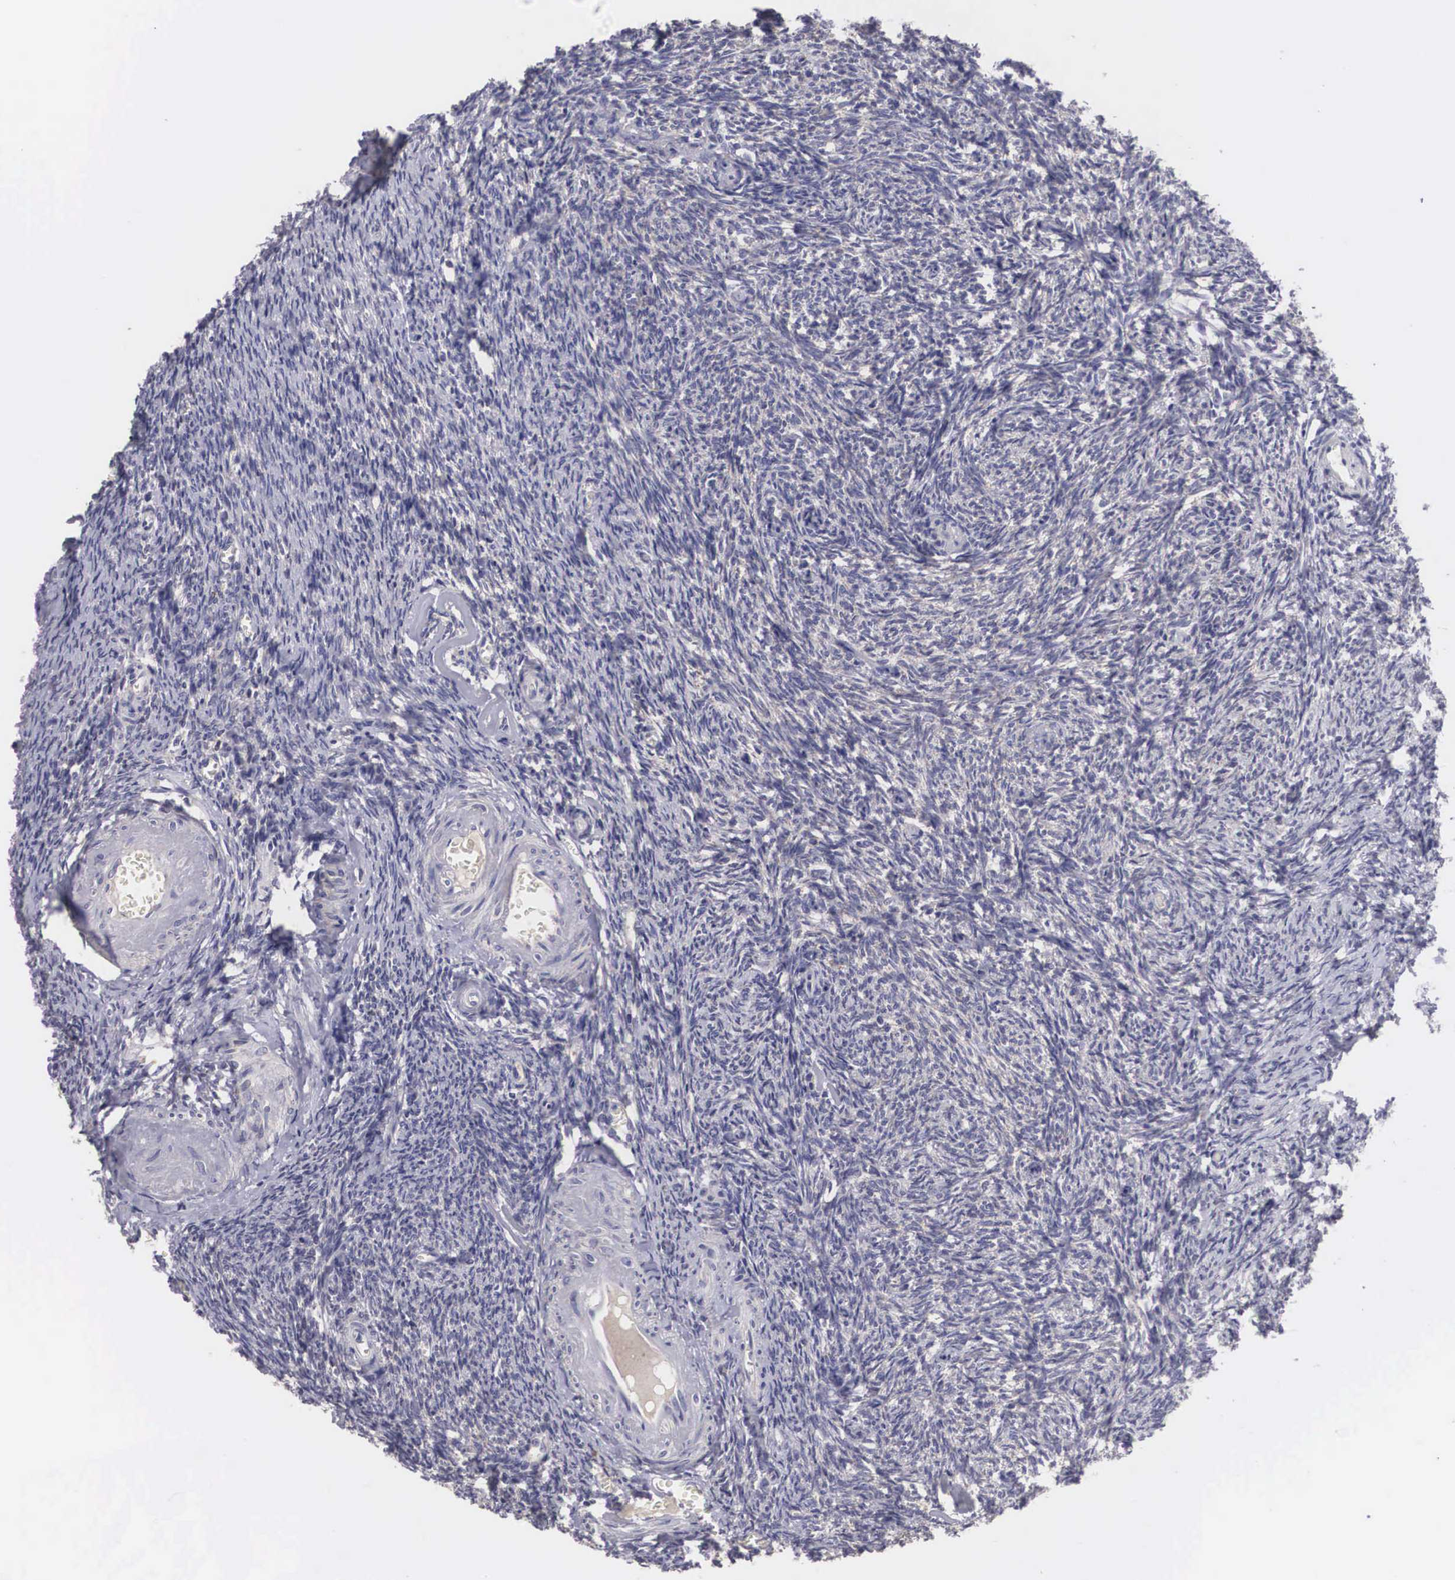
{"staining": {"intensity": "negative", "quantity": "none", "location": "none"}, "tissue": "ovary", "cell_type": "Ovarian stroma cells", "image_type": "normal", "snomed": [{"axis": "morphology", "description": "Normal tissue, NOS"}, {"axis": "topography", "description": "Ovary"}], "caption": "This histopathology image is of benign ovary stained with immunohistochemistry (IHC) to label a protein in brown with the nuclei are counter-stained blue. There is no positivity in ovarian stroma cells. (Stains: DAB (3,3'-diaminobenzidine) immunohistochemistry with hematoxylin counter stain, Microscopy: brightfield microscopy at high magnification).", "gene": "NREP", "patient": {"sex": "female", "age": 54}}